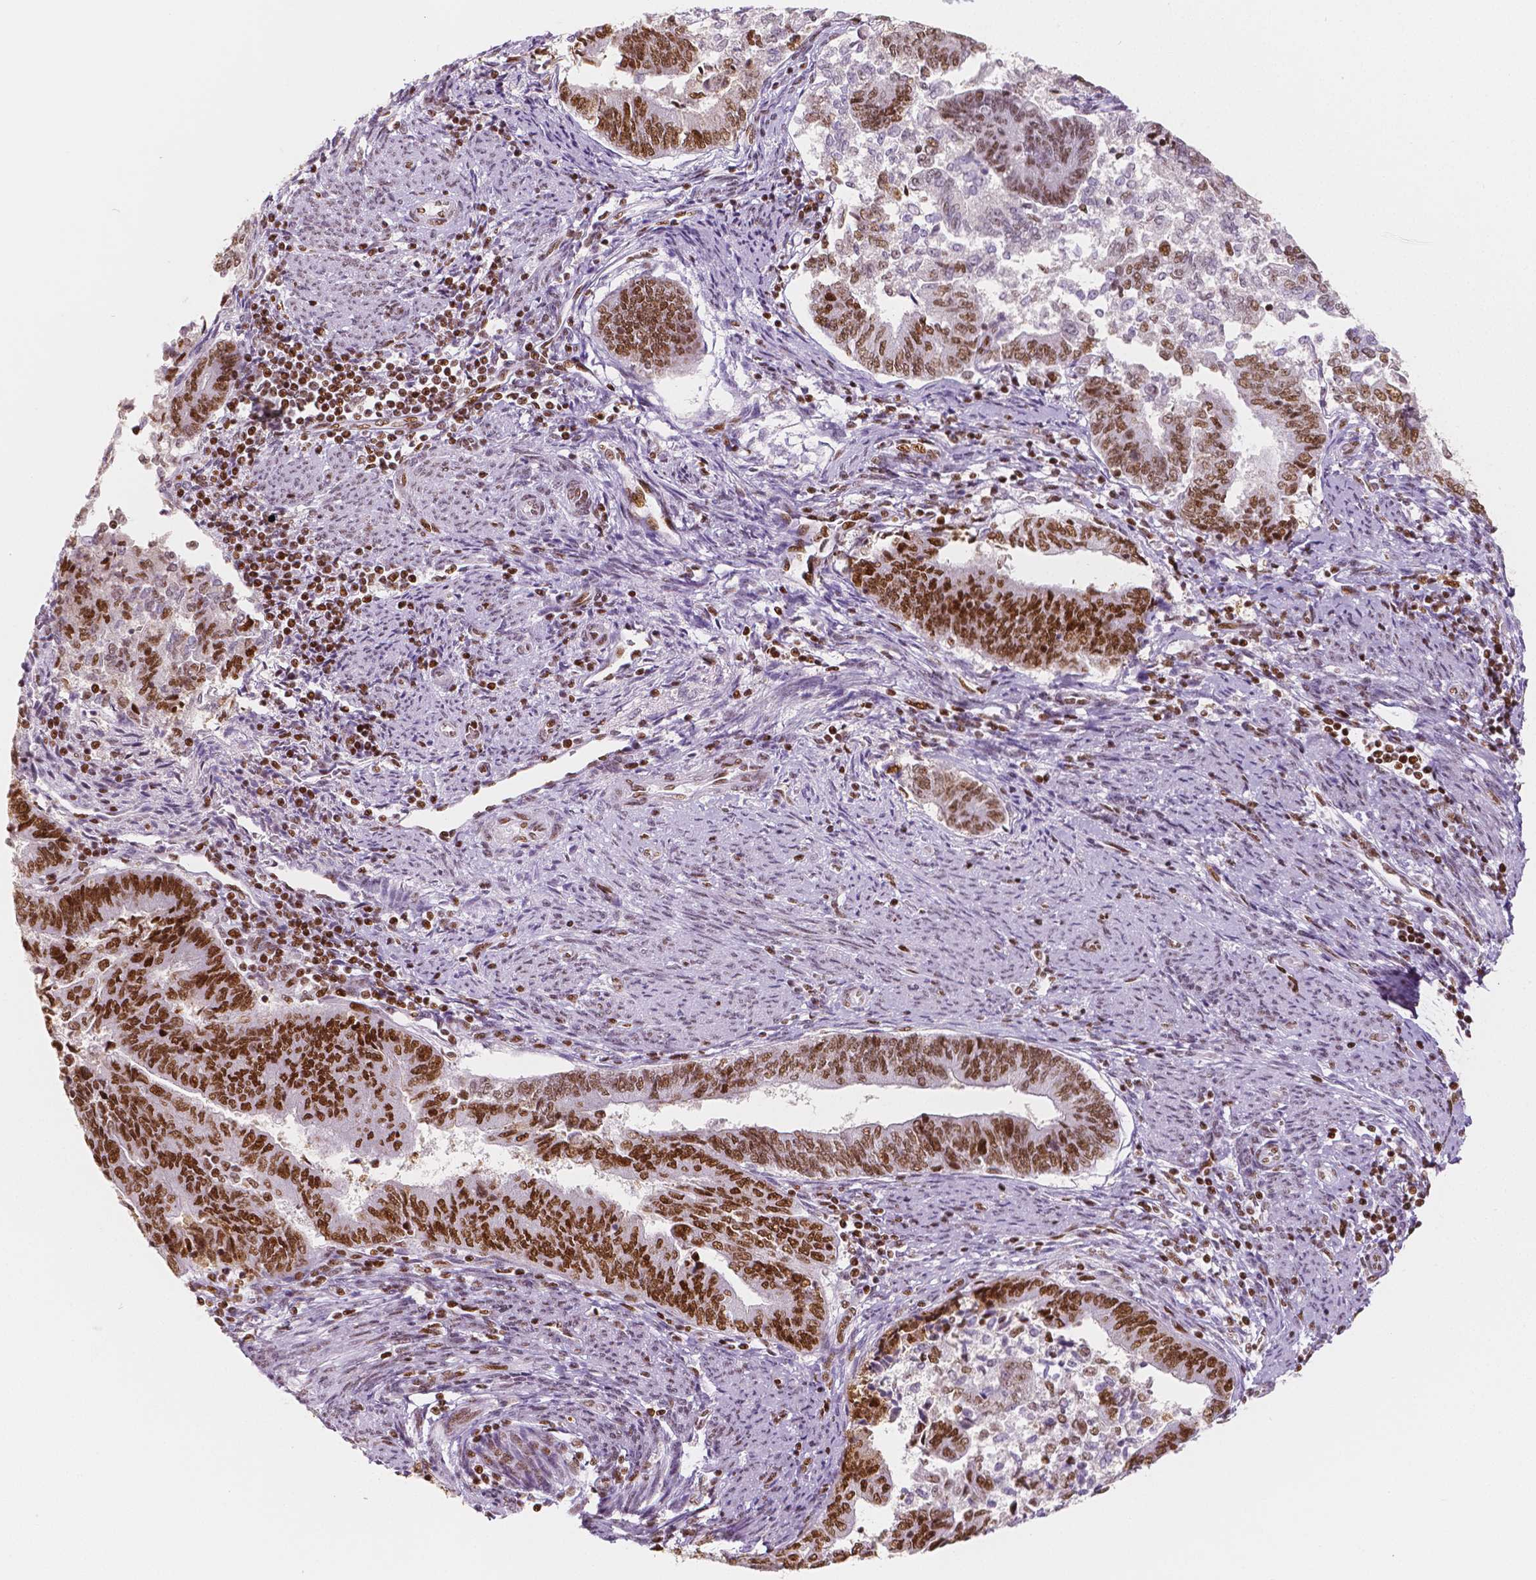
{"staining": {"intensity": "strong", "quantity": "25%-75%", "location": "nuclear"}, "tissue": "endometrial cancer", "cell_type": "Tumor cells", "image_type": "cancer", "snomed": [{"axis": "morphology", "description": "Adenocarcinoma, NOS"}, {"axis": "topography", "description": "Endometrium"}], "caption": "A micrograph of human endometrial cancer (adenocarcinoma) stained for a protein displays strong nuclear brown staining in tumor cells.", "gene": "HDAC1", "patient": {"sex": "female", "age": 65}}